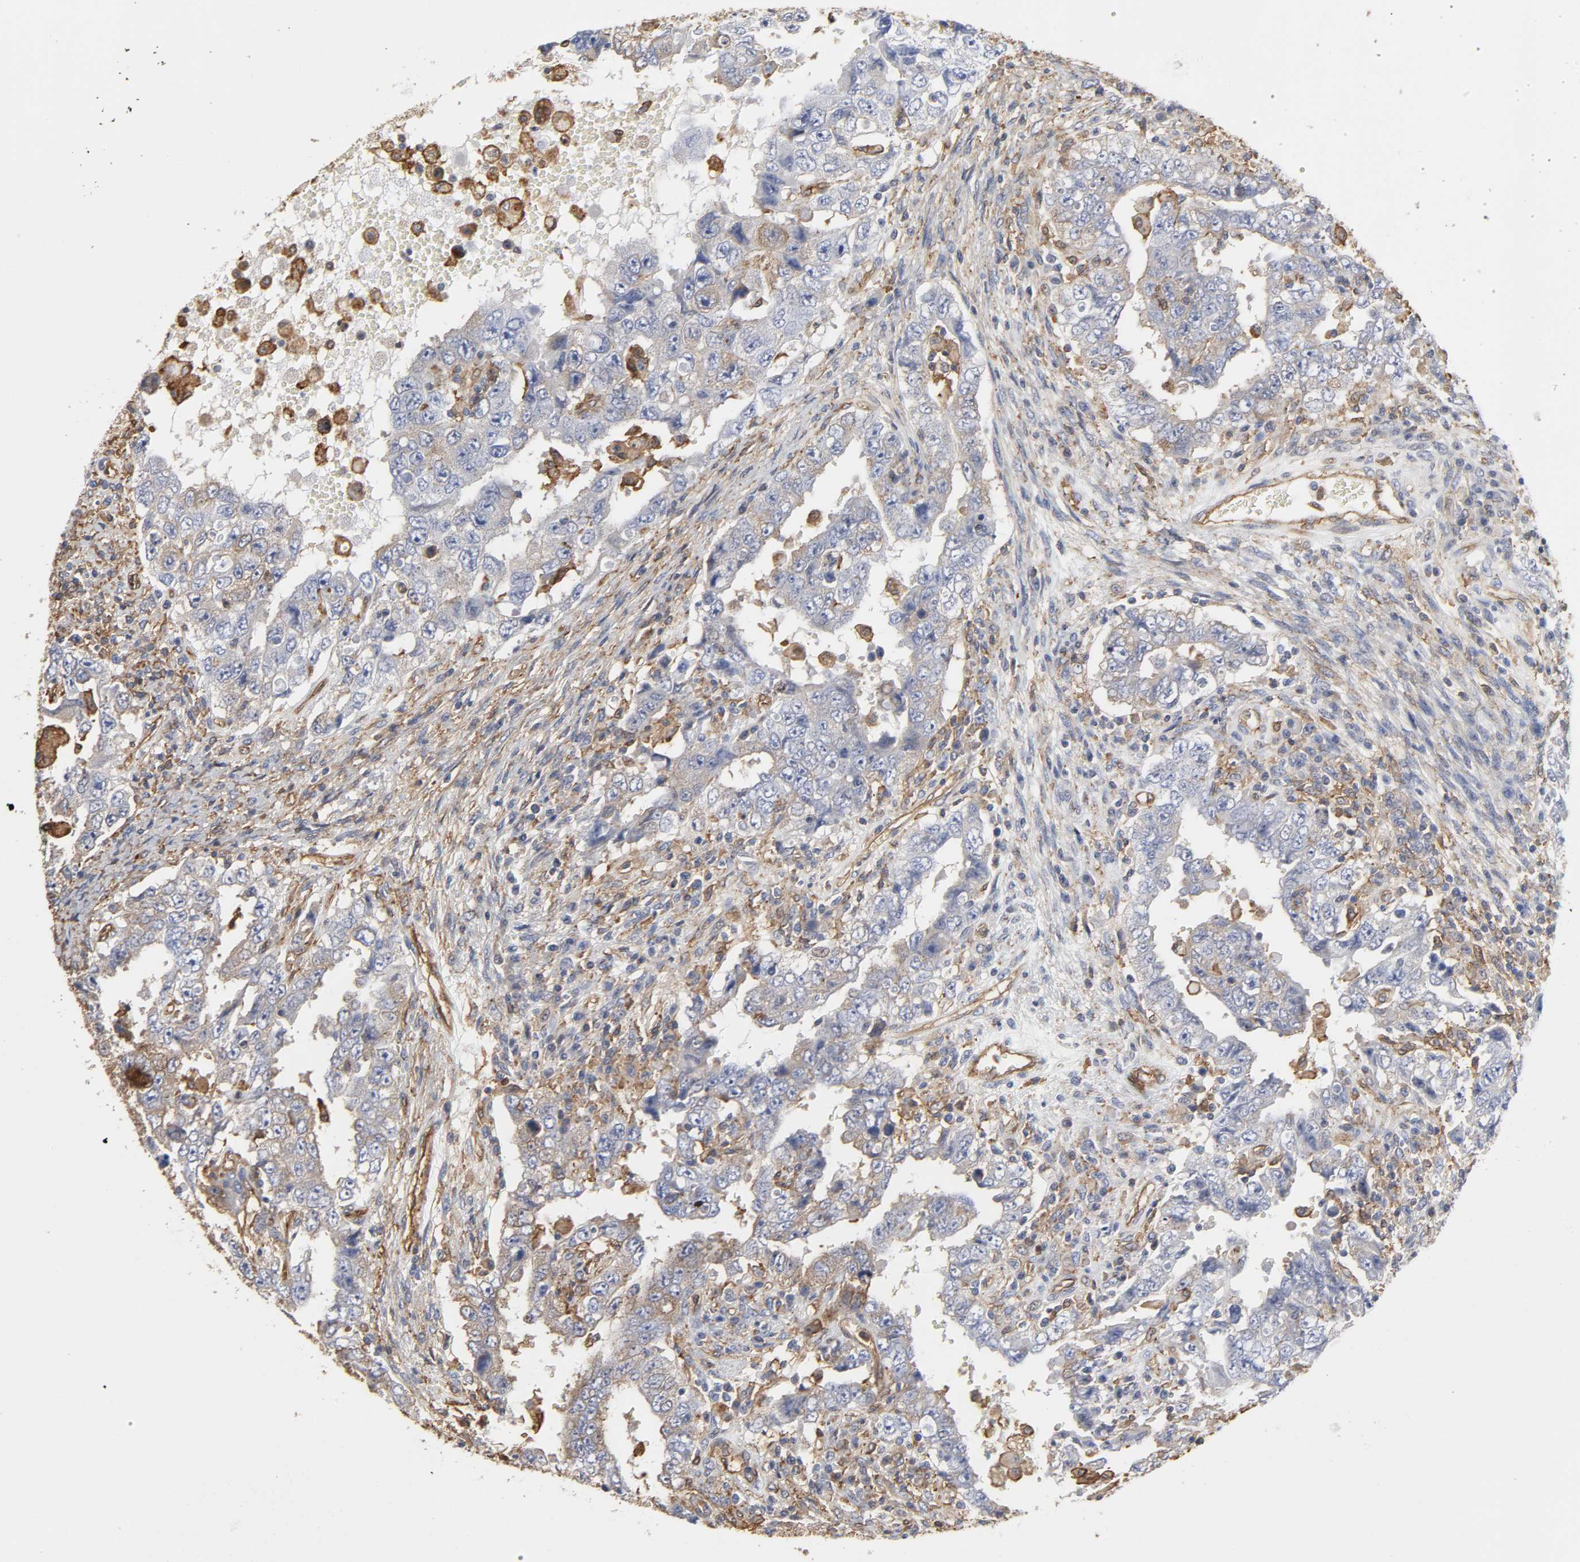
{"staining": {"intensity": "moderate", "quantity": "<25%", "location": "cytoplasmic/membranous"}, "tissue": "testis cancer", "cell_type": "Tumor cells", "image_type": "cancer", "snomed": [{"axis": "morphology", "description": "Carcinoma, Embryonal, NOS"}, {"axis": "topography", "description": "Testis"}], "caption": "Embryonal carcinoma (testis) stained for a protein shows moderate cytoplasmic/membranous positivity in tumor cells.", "gene": "ANXA2", "patient": {"sex": "male", "age": 26}}